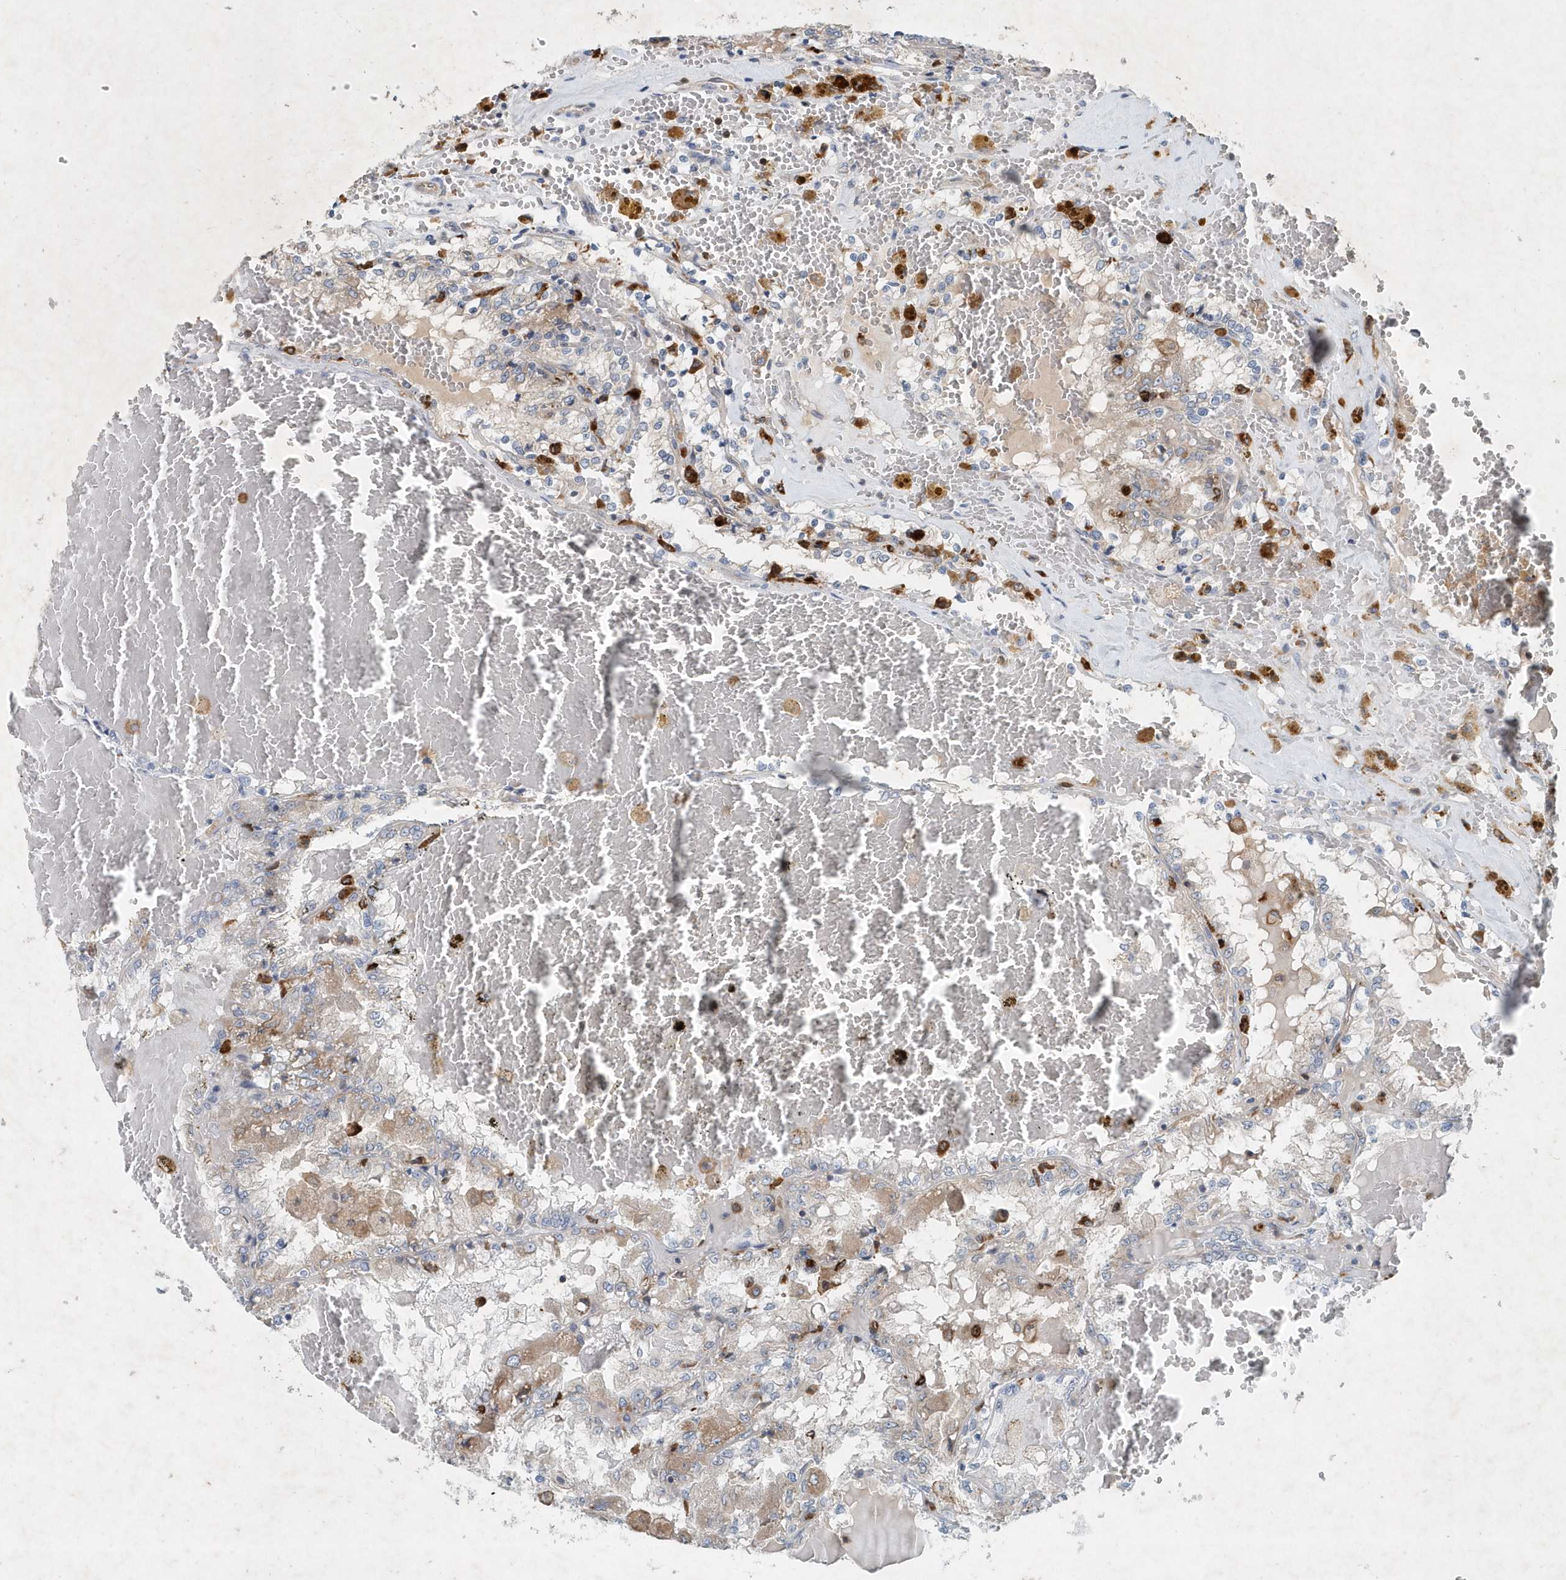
{"staining": {"intensity": "negative", "quantity": "none", "location": "none"}, "tissue": "renal cancer", "cell_type": "Tumor cells", "image_type": "cancer", "snomed": [{"axis": "morphology", "description": "Adenocarcinoma, NOS"}, {"axis": "topography", "description": "Kidney"}], "caption": "DAB (3,3'-diaminobenzidine) immunohistochemical staining of human adenocarcinoma (renal) demonstrates no significant expression in tumor cells.", "gene": "P2RY10", "patient": {"sex": "female", "age": 56}}